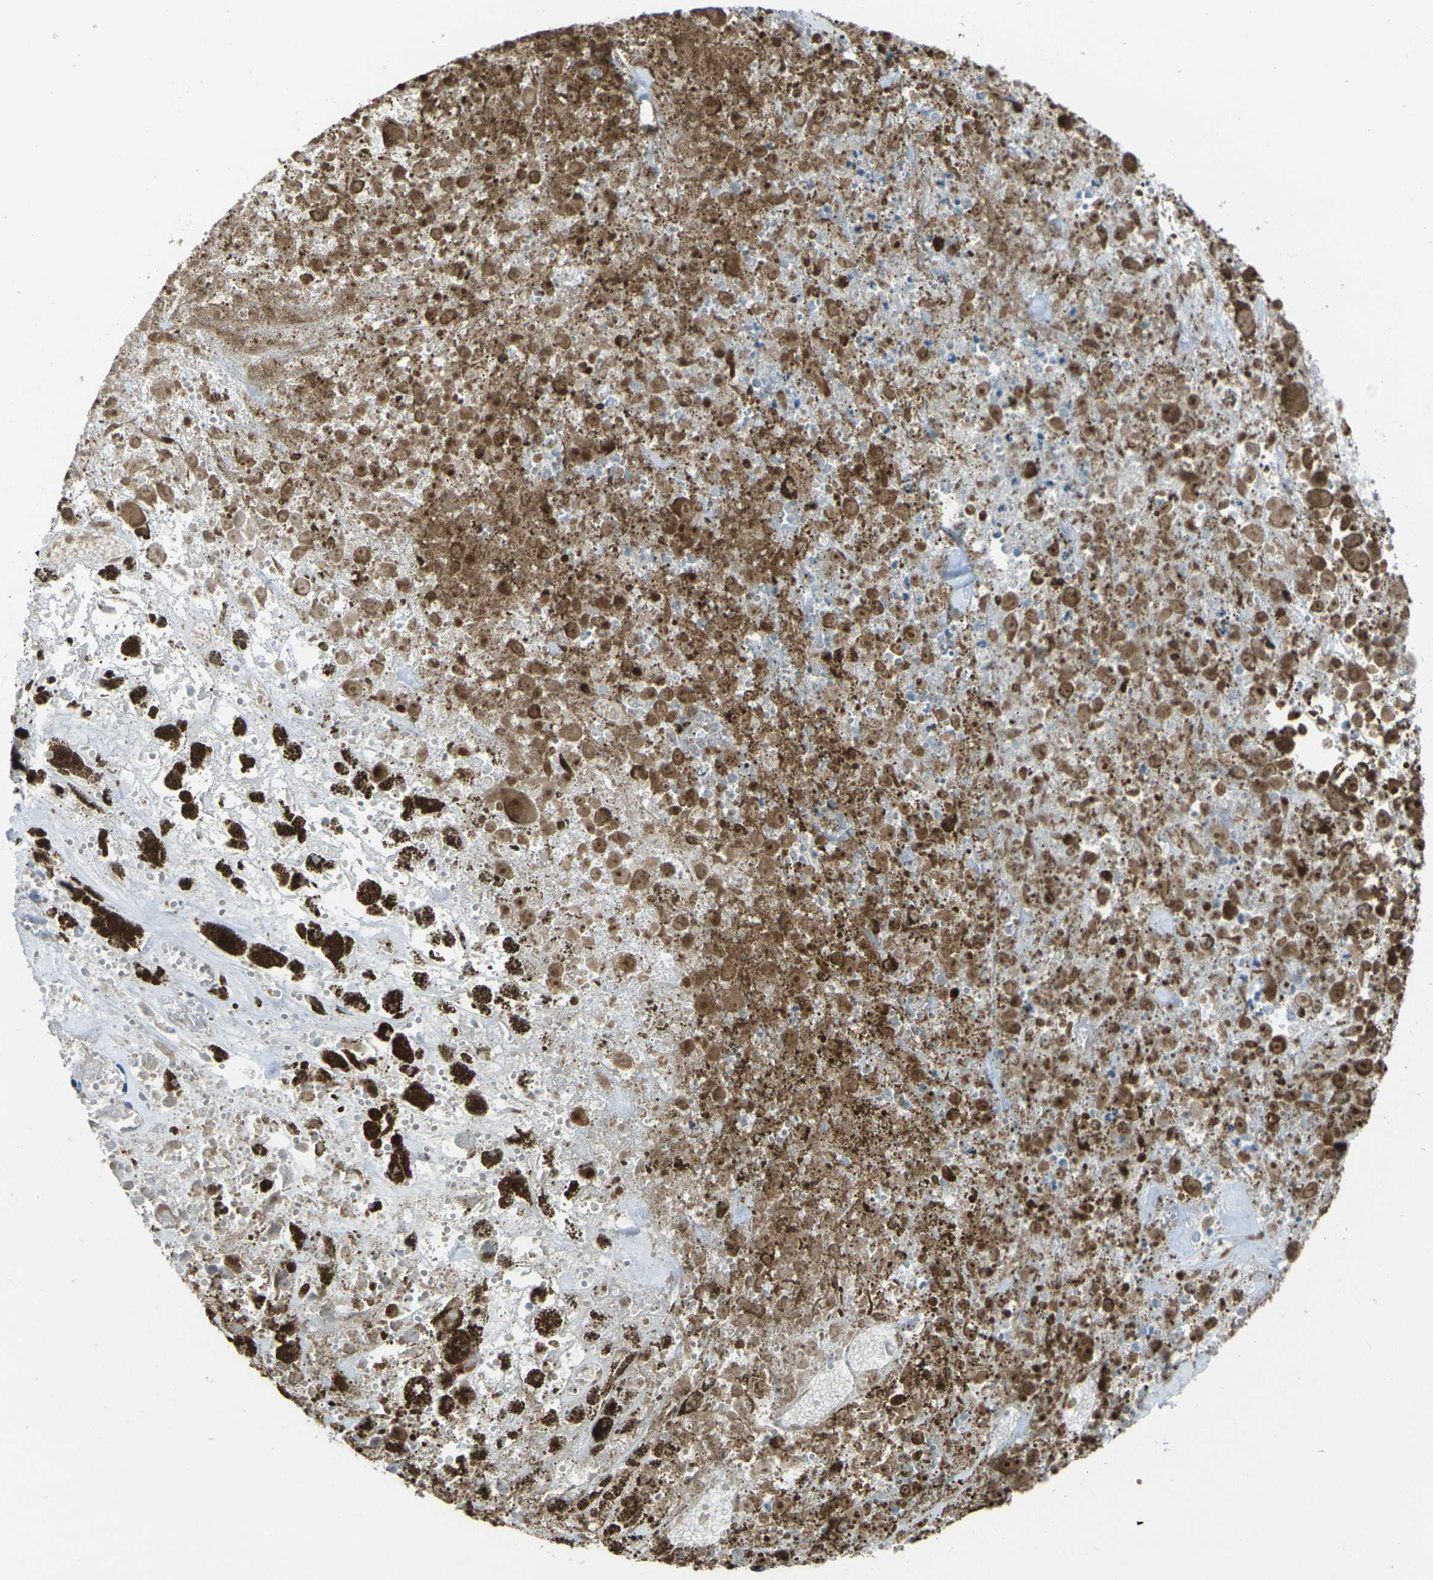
{"staining": {"intensity": "strong", "quantity": ">75%", "location": "cytoplasmic/membranous"}, "tissue": "melanoma", "cell_type": "Tumor cells", "image_type": "cancer", "snomed": [{"axis": "morphology", "description": "Malignant melanoma, Metastatic site"}, {"axis": "topography", "description": "Lymph node"}], "caption": "Immunohistochemical staining of human melanoma reveals high levels of strong cytoplasmic/membranous staining in about >75% of tumor cells.", "gene": "TMEM120B", "patient": {"sex": "male", "age": 59}}